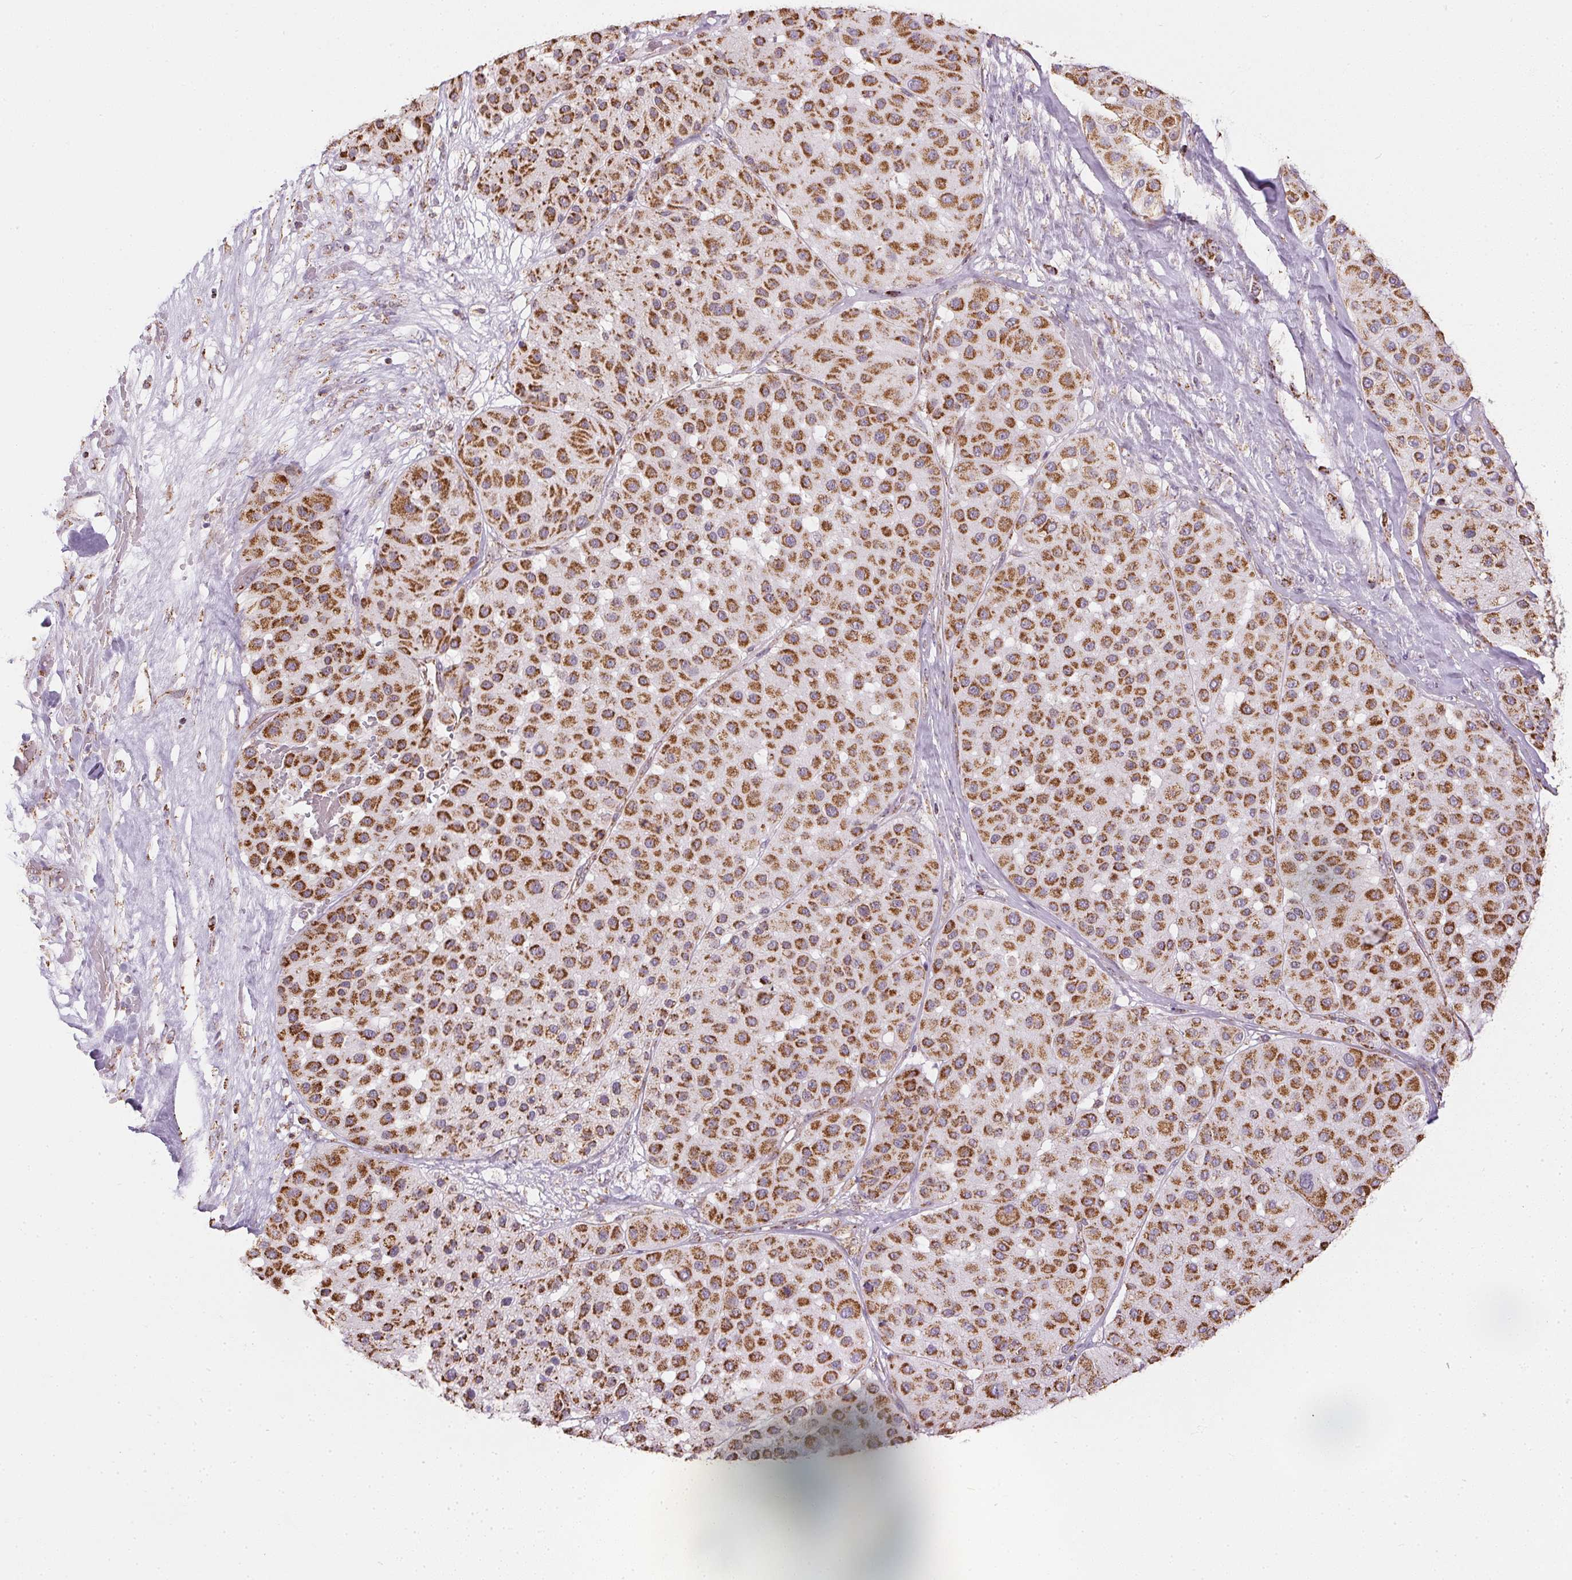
{"staining": {"intensity": "strong", "quantity": ">75%", "location": "cytoplasmic/membranous"}, "tissue": "melanoma", "cell_type": "Tumor cells", "image_type": "cancer", "snomed": [{"axis": "morphology", "description": "Malignant melanoma, Metastatic site"}, {"axis": "topography", "description": "Smooth muscle"}], "caption": "This image reveals IHC staining of malignant melanoma (metastatic site), with high strong cytoplasmic/membranous expression in approximately >75% of tumor cells.", "gene": "MAPK11", "patient": {"sex": "male", "age": 41}}